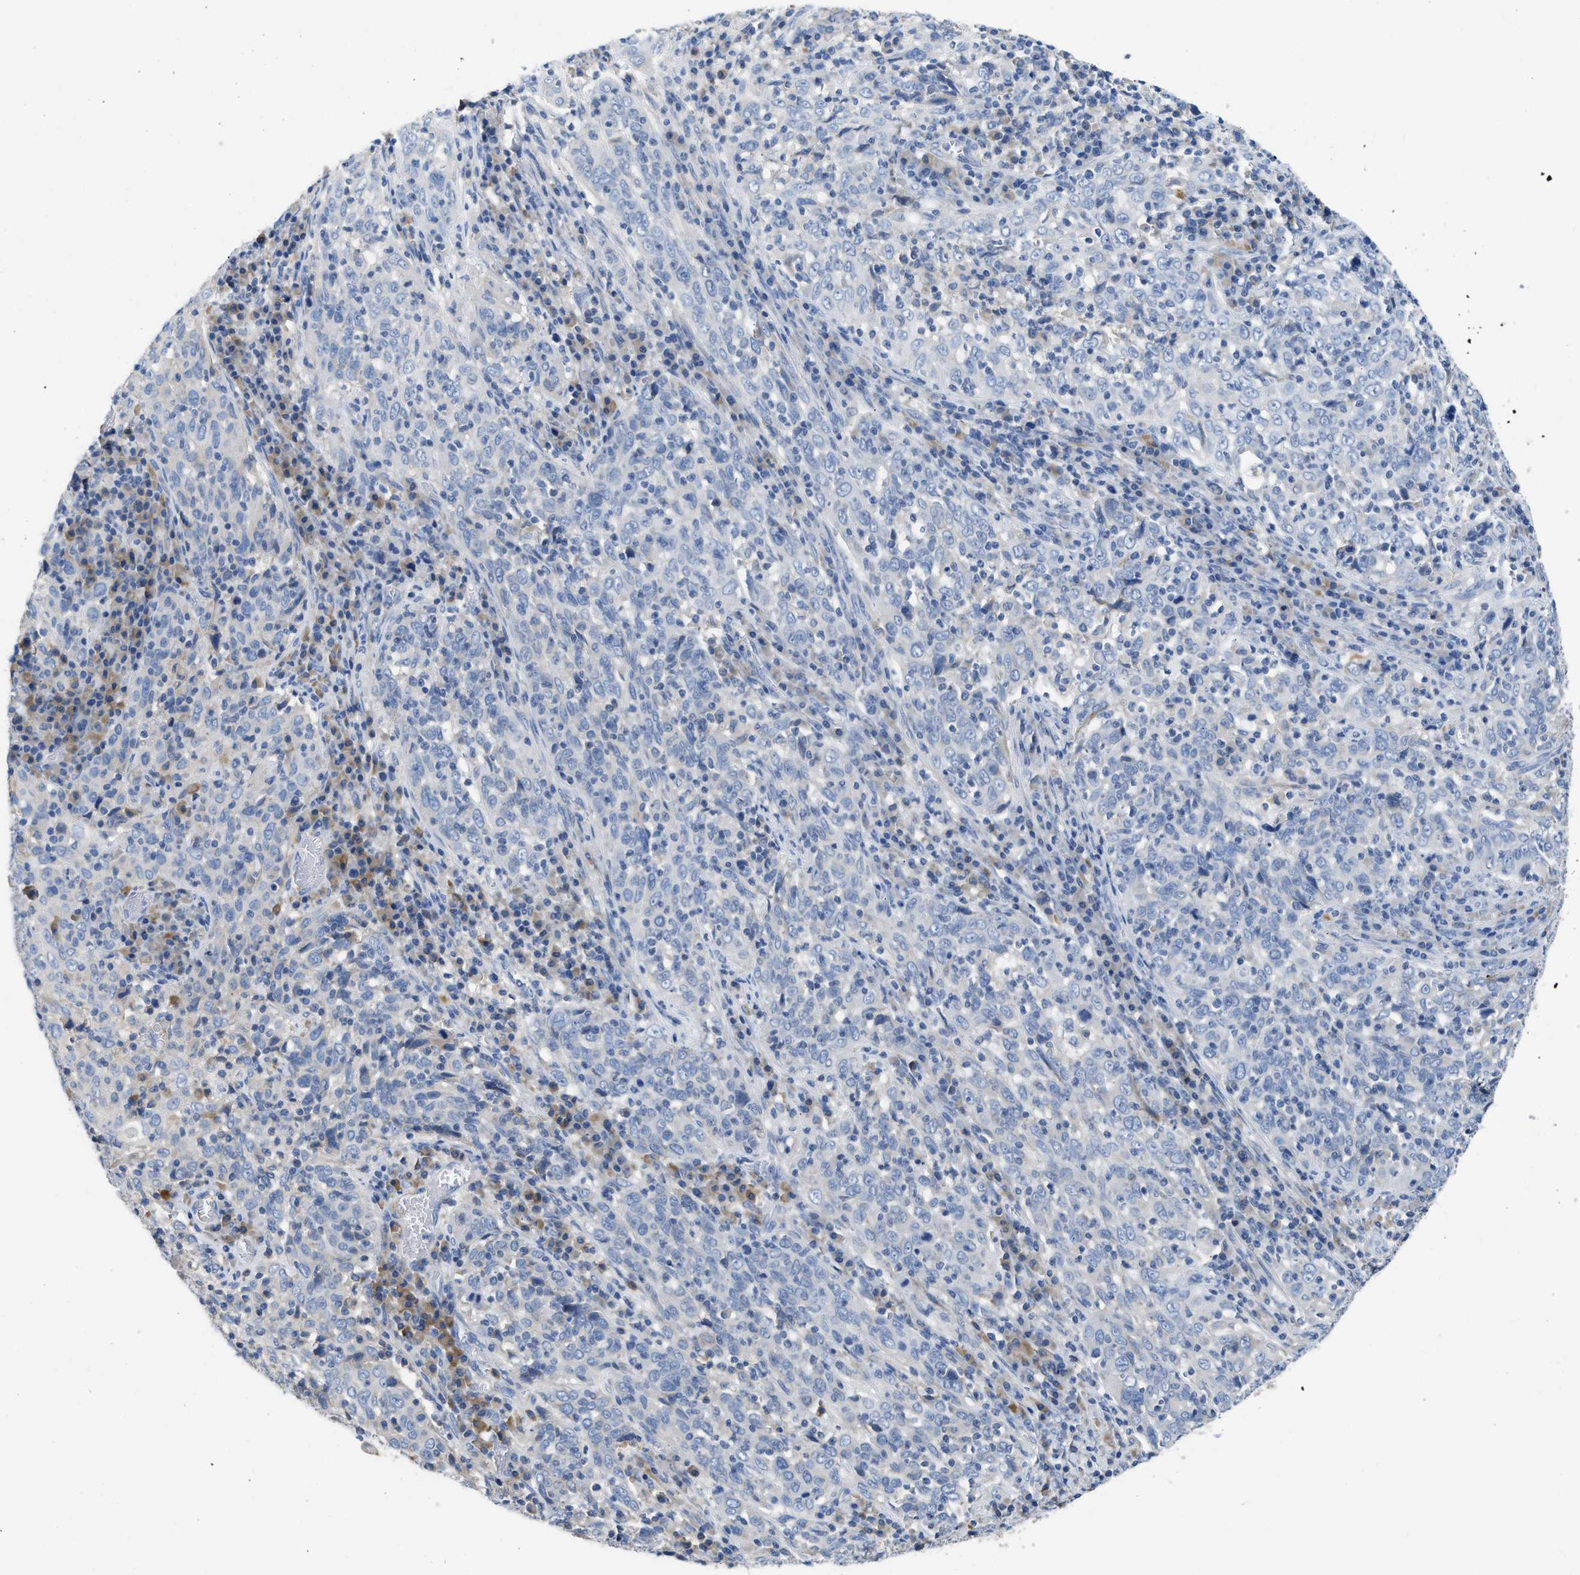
{"staining": {"intensity": "negative", "quantity": "none", "location": "none"}, "tissue": "cervical cancer", "cell_type": "Tumor cells", "image_type": "cancer", "snomed": [{"axis": "morphology", "description": "Squamous cell carcinoma, NOS"}, {"axis": "topography", "description": "Cervix"}], "caption": "A micrograph of cervical squamous cell carcinoma stained for a protein reveals no brown staining in tumor cells.", "gene": "C1S", "patient": {"sex": "female", "age": 46}}